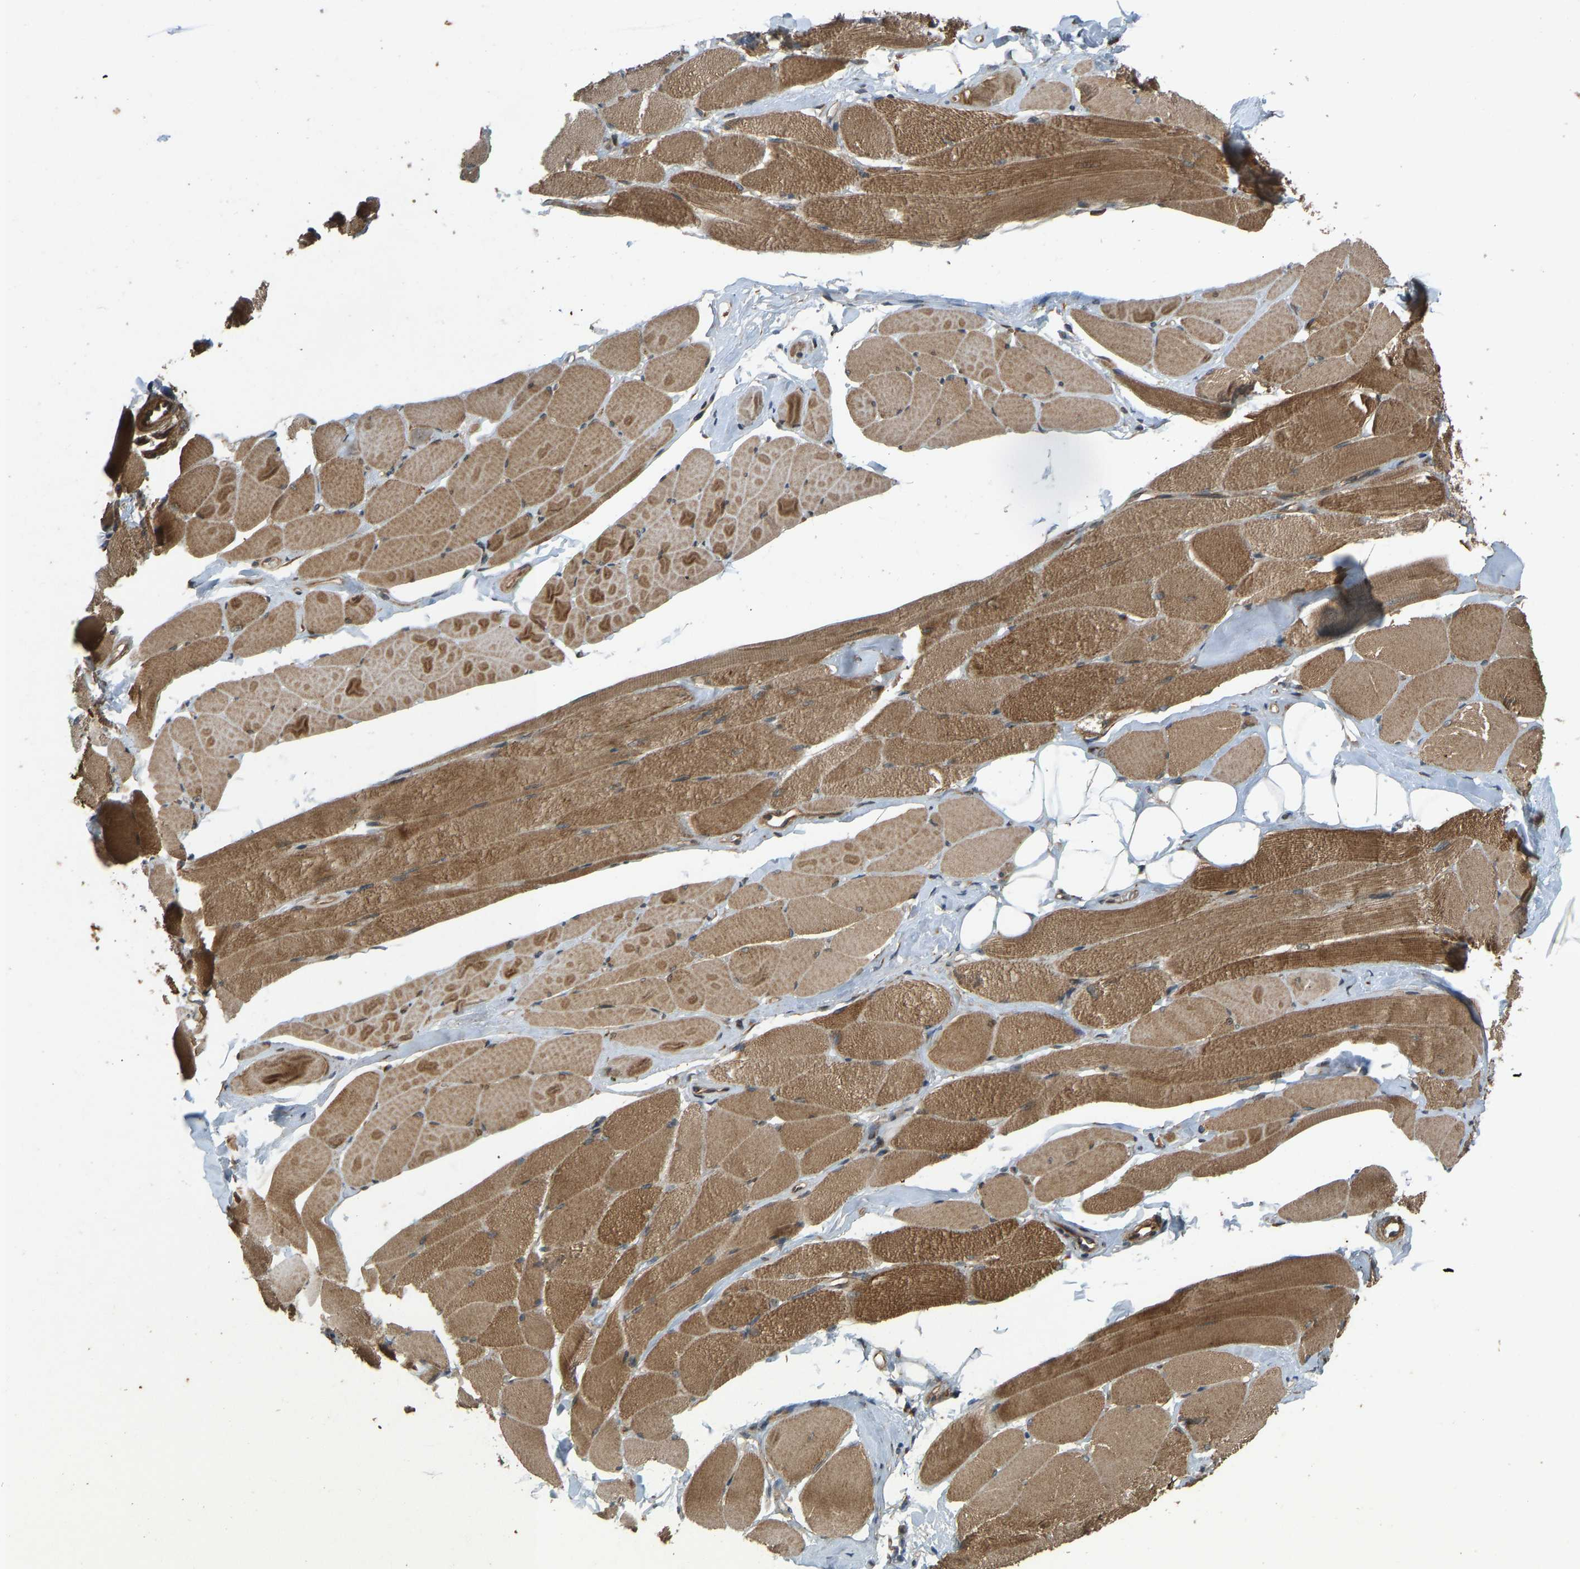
{"staining": {"intensity": "moderate", "quantity": ">75%", "location": "cytoplasmic/membranous"}, "tissue": "skeletal muscle", "cell_type": "Myocytes", "image_type": "normal", "snomed": [{"axis": "morphology", "description": "Normal tissue, NOS"}, {"axis": "topography", "description": "Skeletal muscle"}, {"axis": "topography", "description": "Peripheral nerve tissue"}], "caption": "Skeletal muscle stained with a brown dye exhibits moderate cytoplasmic/membranous positive positivity in about >75% of myocytes.", "gene": "RPN2", "patient": {"sex": "female", "age": 84}}